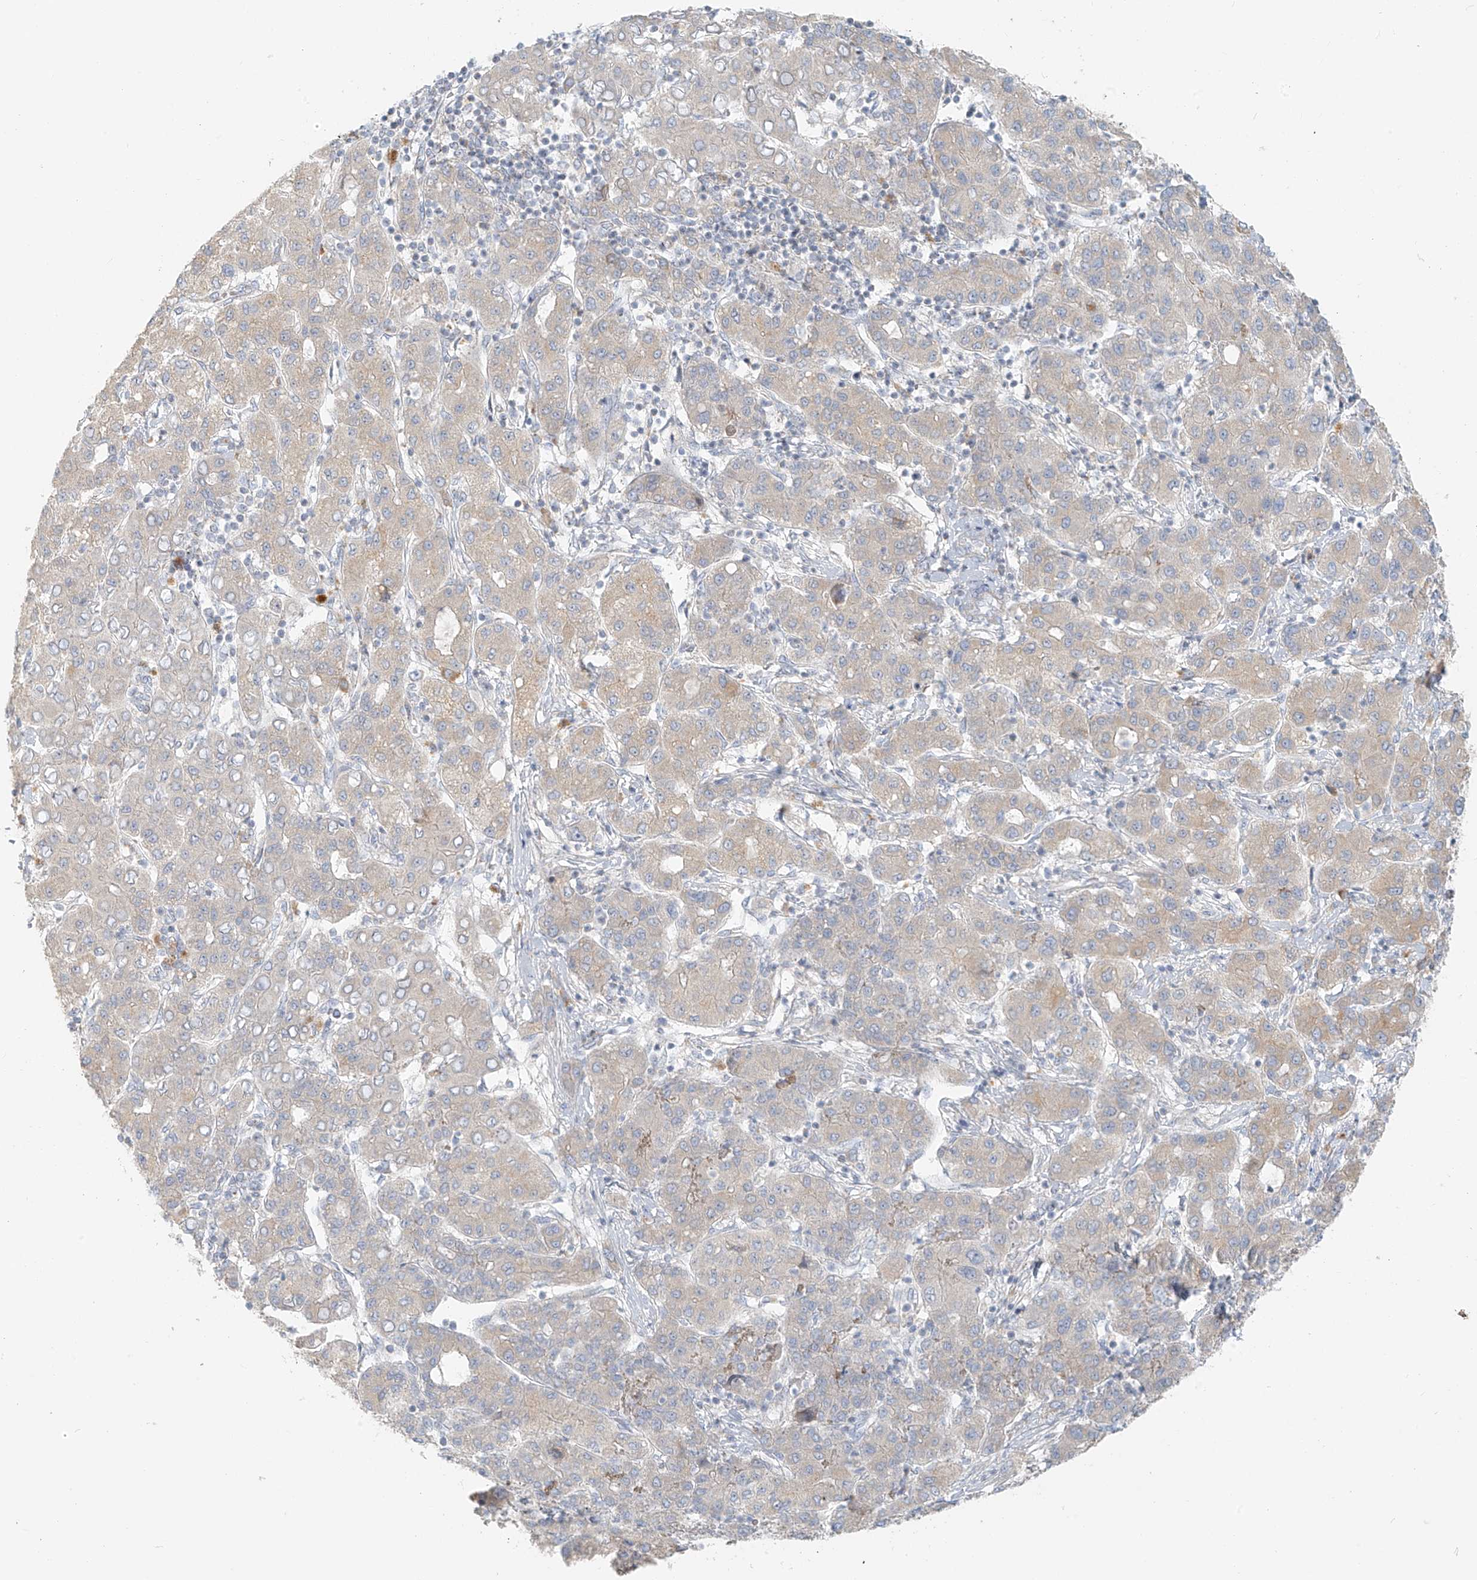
{"staining": {"intensity": "negative", "quantity": "none", "location": "none"}, "tissue": "liver cancer", "cell_type": "Tumor cells", "image_type": "cancer", "snomed": [{"axis": "morphology", "description": "Carcinoma, Hepatocellular, NOS"}, {"axis": "topography", "description": "Liver"}], "caption": "A high-resolution image shows immunohistochemistry (IHC) staining of liver cancer, which reveals no significant expression in tumor cells. (DAB (3,3'-diaminobenzidine) immunohistochemistry, high magnification).", "gene": "UST", "patient": {"sex": "male", "age": 65}}